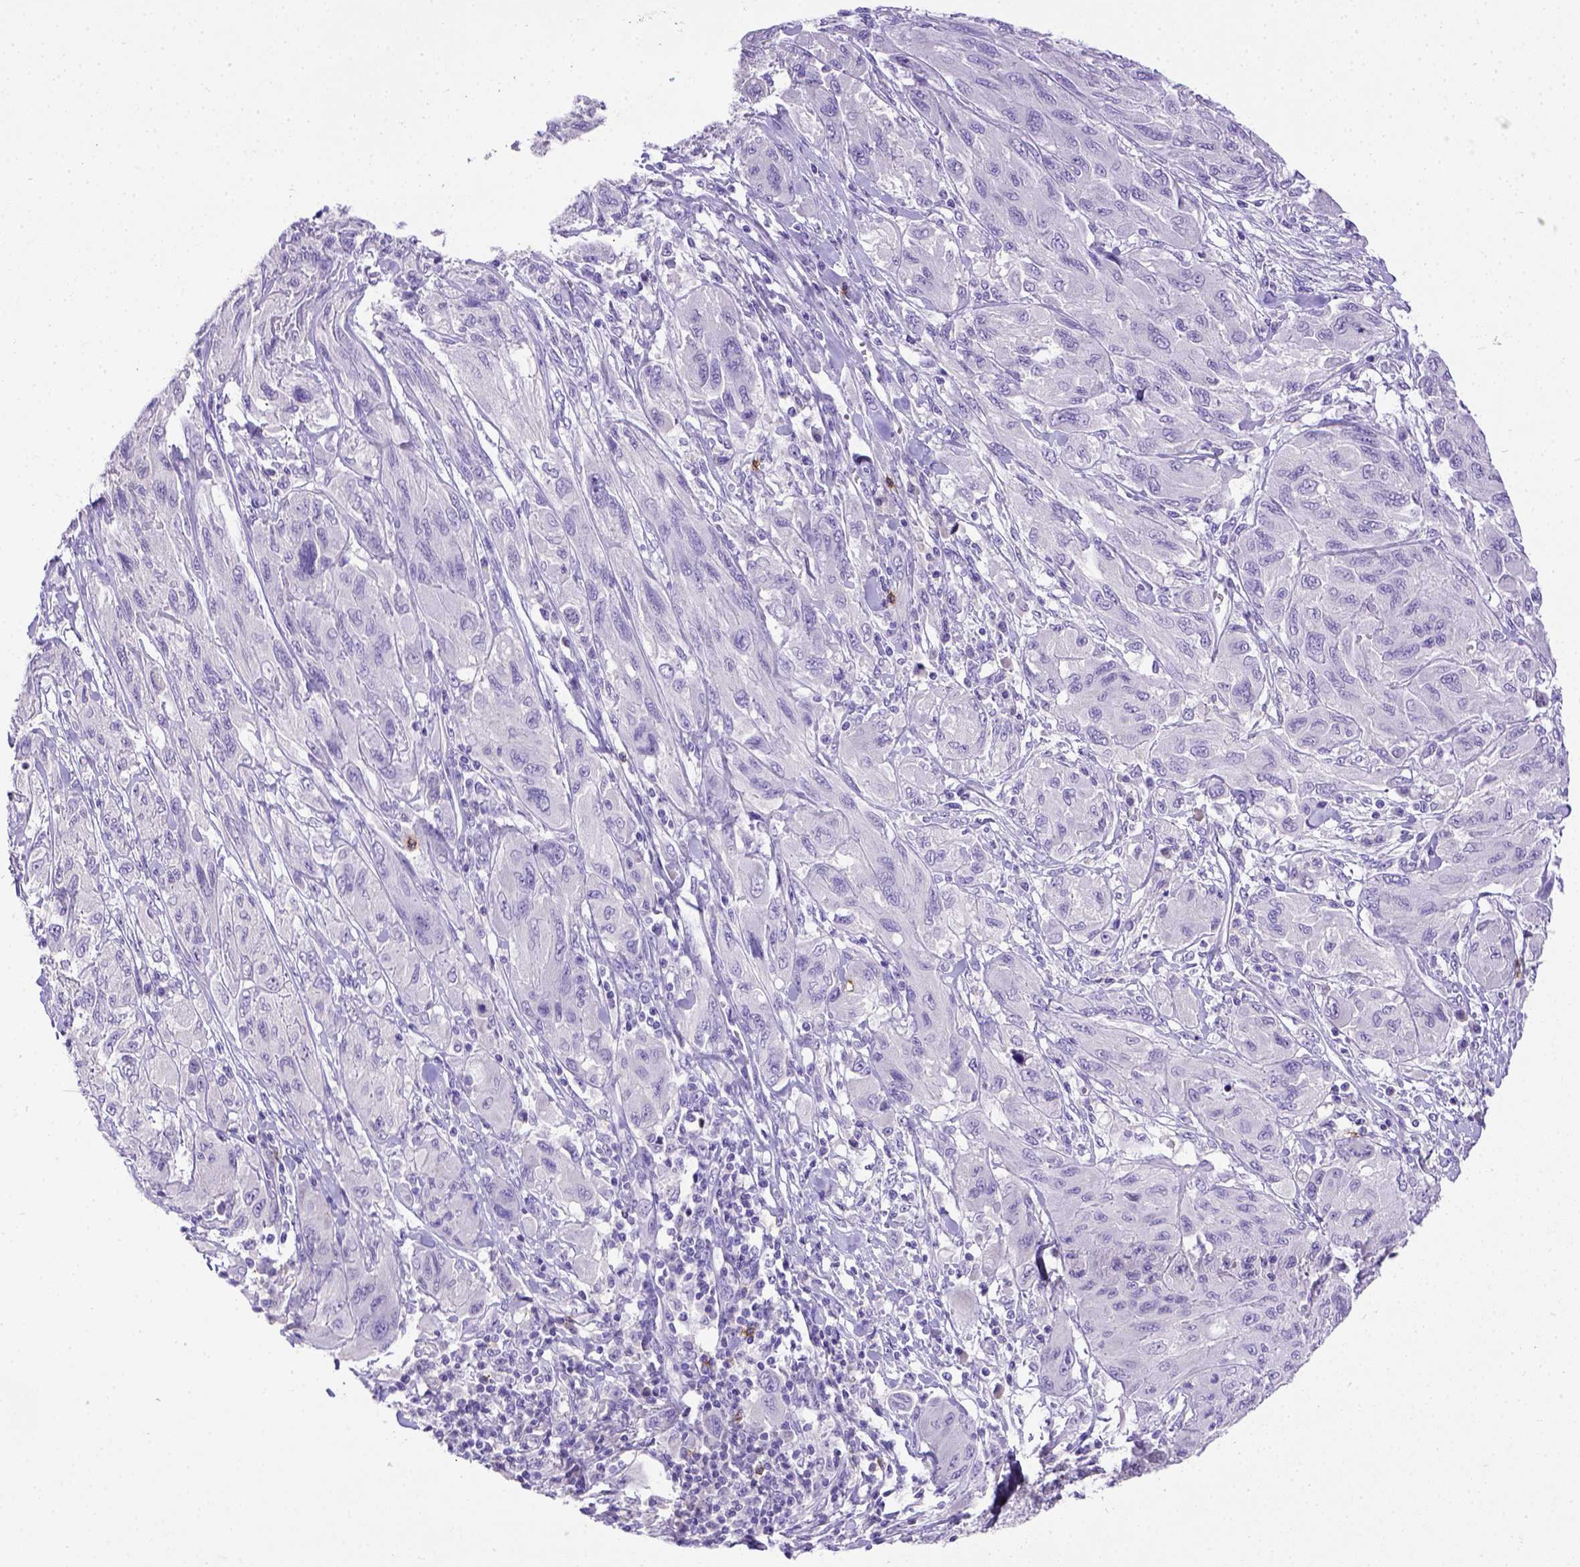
{"staining": {"intensity": "negative", "quantity": "none", "location": "none"}, "tissue": "melanoma", "cell_type": "Tumor cells", "image_type": "cancer", "snomed": [{"axis": "morphology", "description": "Malignant melanoma, NOS"}, {"axis": "topography", "description": "Skin"}], "caption": "The histopathology image displays no significant positivity in tumor cells of malignant melanoma.", "gene": "B3GAT1", "patient": {"sex": "female", "age": 91}}